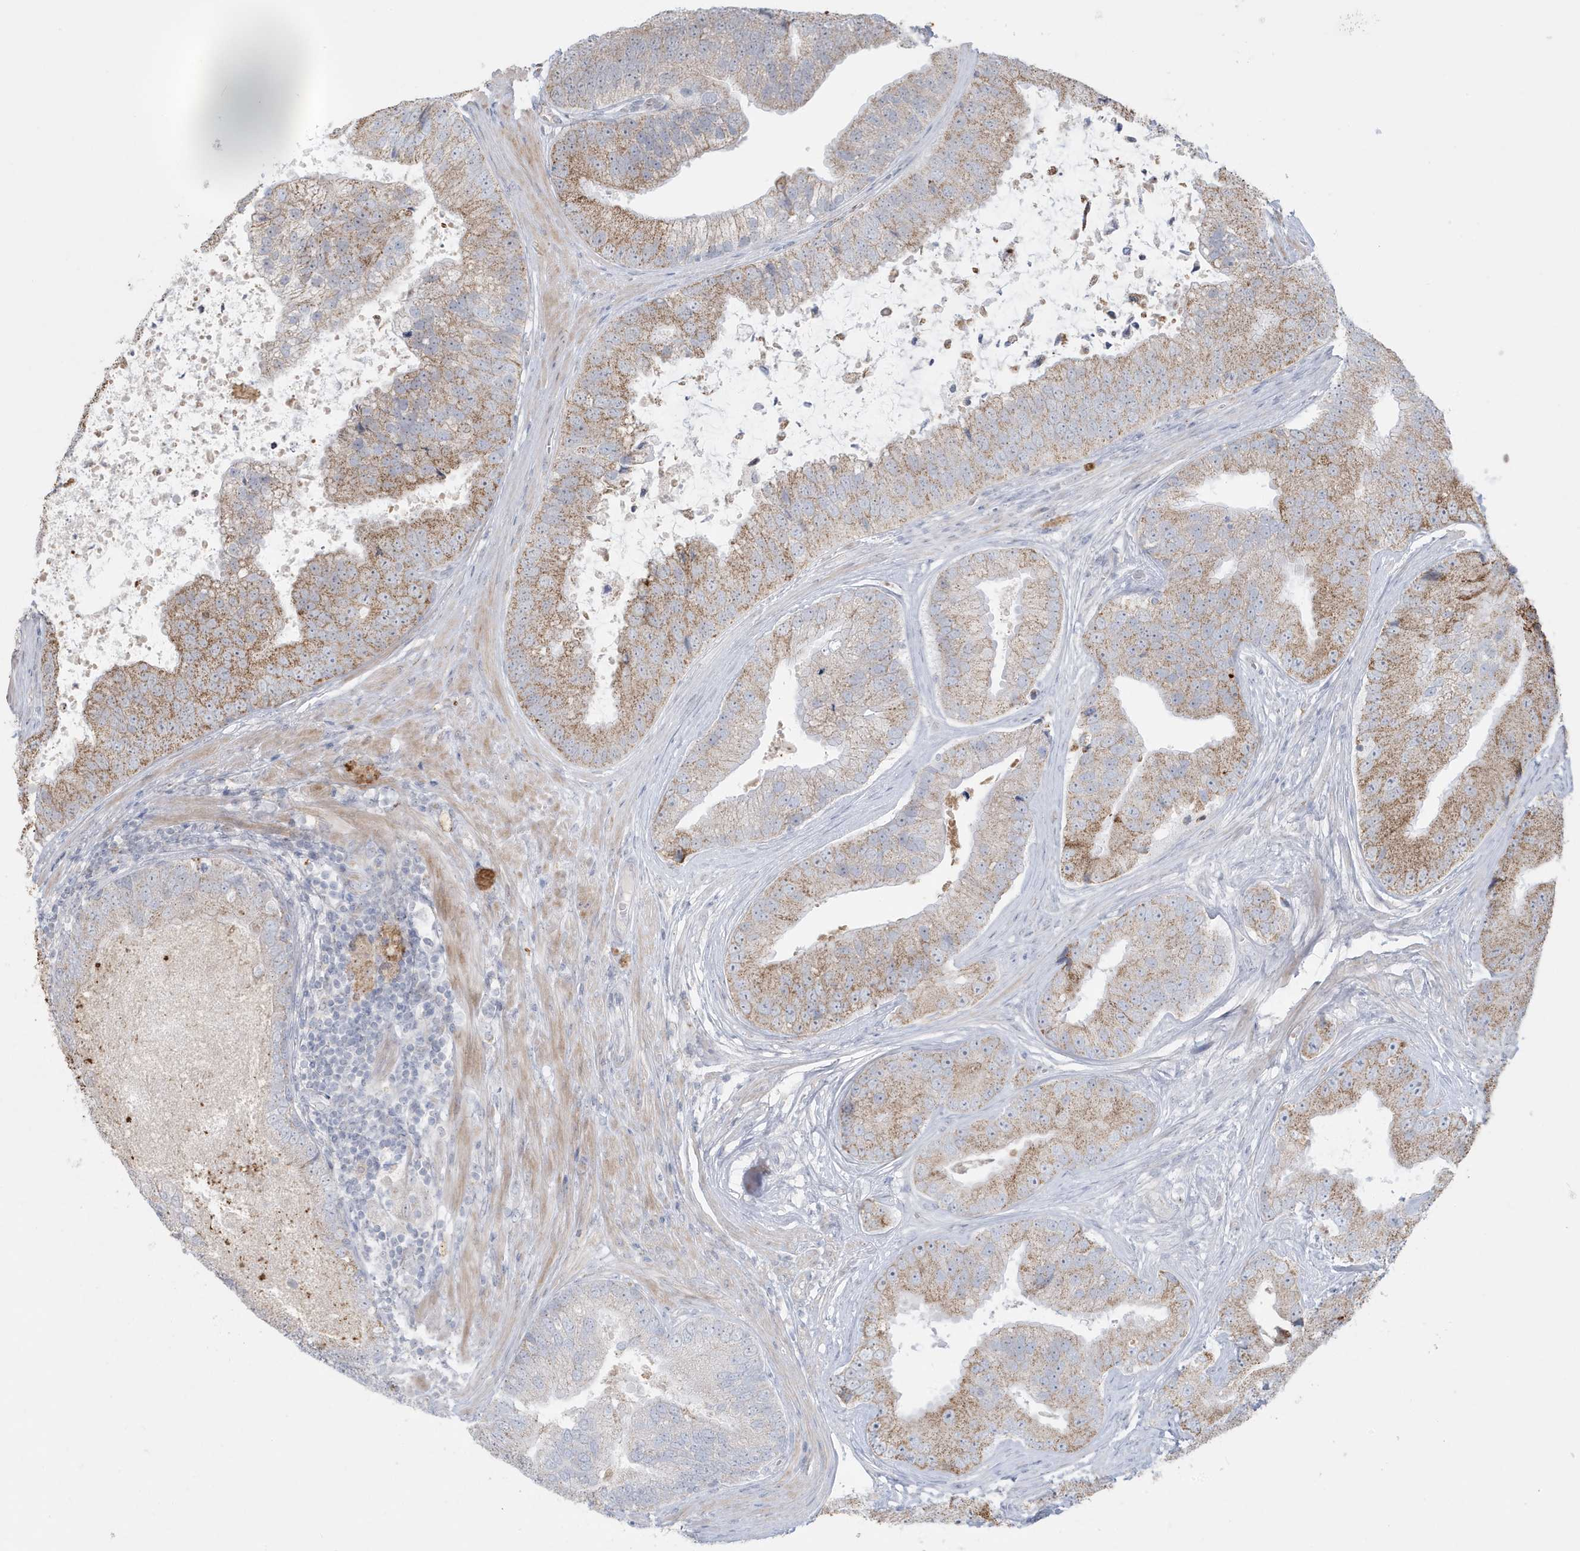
{"staining": {"intensity": "moderate", "quantity": ">75%", "location": "cytoplasmic/membranous"}, "tissue": "prostate cancer", "cell_type": "Tumor cells", "image_type": "cancer", "snomed": [{"axis": "morphology", "description": "Adenocarcinoma, High grade"}, {"axis": "topography", "description": "Prostate"}], "caption": "An immunohistochemistry (IHC) photomicrograph of tumor tissue is shown. Protein staining in brown labels moderate cytoplasmic/membranous positivity in adenocarcinoma (high-grade) (prostate) within tumor cells.", "gene": "FNDC1", "patient": {"sex": "male", "age": 70}}